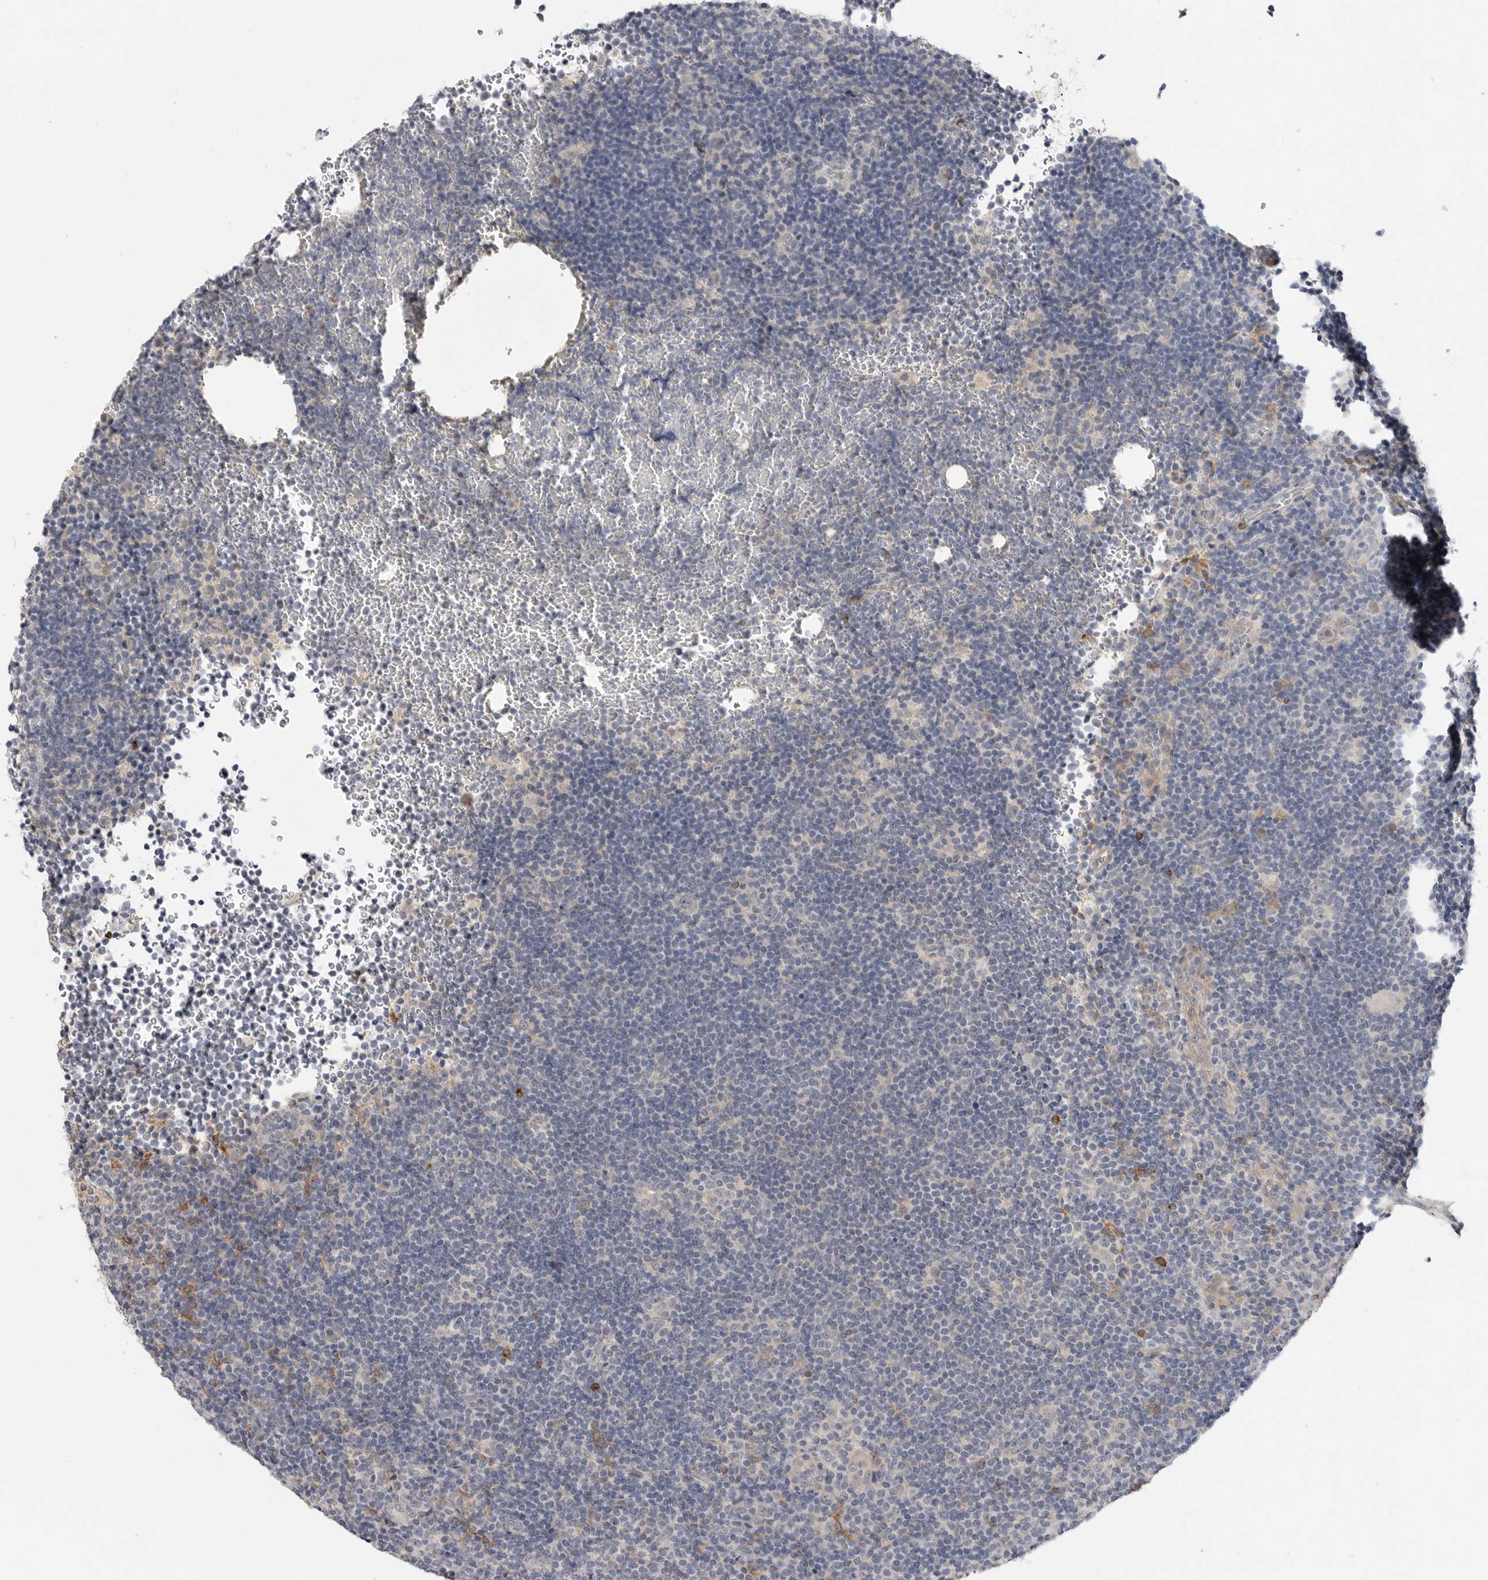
{"staining": {"intensity": "negative", "quantity": "none", "location": "none"}, "tissue": "lymphoma", "cell_type": "Tumor cells", "image_type": "cancer", "snomed": [{"axis": "morphology", "description": "Hodgkin's disease, NOS"}, {"axis": "topography", "description": "Lymph node"}], "caption": "Immunohistochemistry photomicrograph of human Hodgkin's disease stained for a protein (brown), which demonstrates no expression in tumor cells. (Brightfield microscopy of DAB immunohistochemistry at high magnification).", "gene": "ITGAD", "patient": {"sex": "female", "age": 57}}